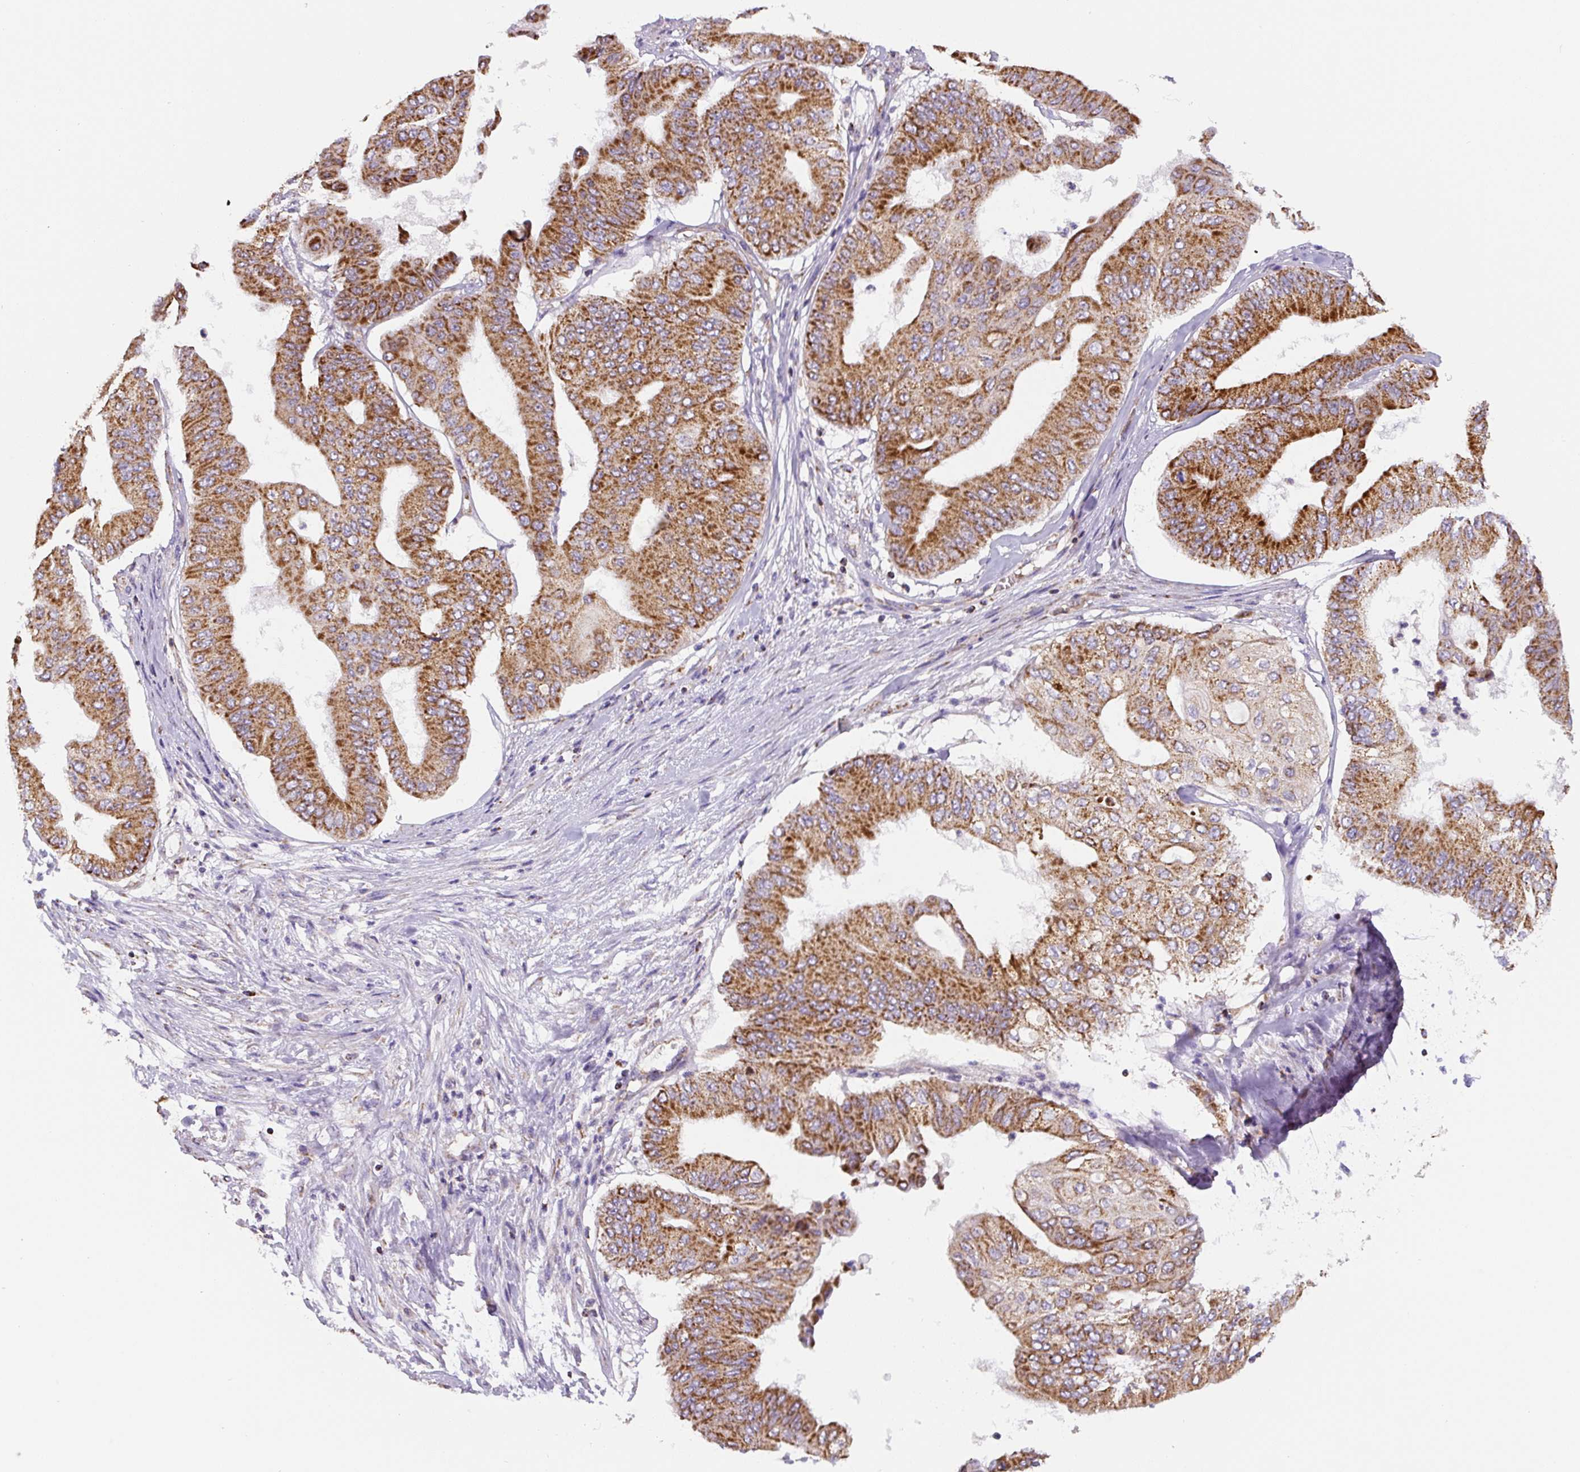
{"staining": {"intensity": "strong", "quantity": ">75%", "location": "cytoplasmic/membranous"}, "tissue": "pancreatic cancer", "cell_type": "Tumor cells", "image_type": "cancer", "snomed": [{"axis": "morphology", "description": "Adenocarcinoma, NOS"}, {"axis": "topography", "description": "Pancreas"}], "caption": "Immunohistochemistry (DAB (3,3'-diaminobenzidine)) staining of pancreatic adenocarcinoma reveals strong cytoplasmic/membranous protein positivity in about >75% of tumor cells. (DAB (3,3'-diaminobenzidine) IHC with brightfield microscopy, high magnification).", "gene": "MT-CO2", "patient": {"sex": "female", "age": 77}}